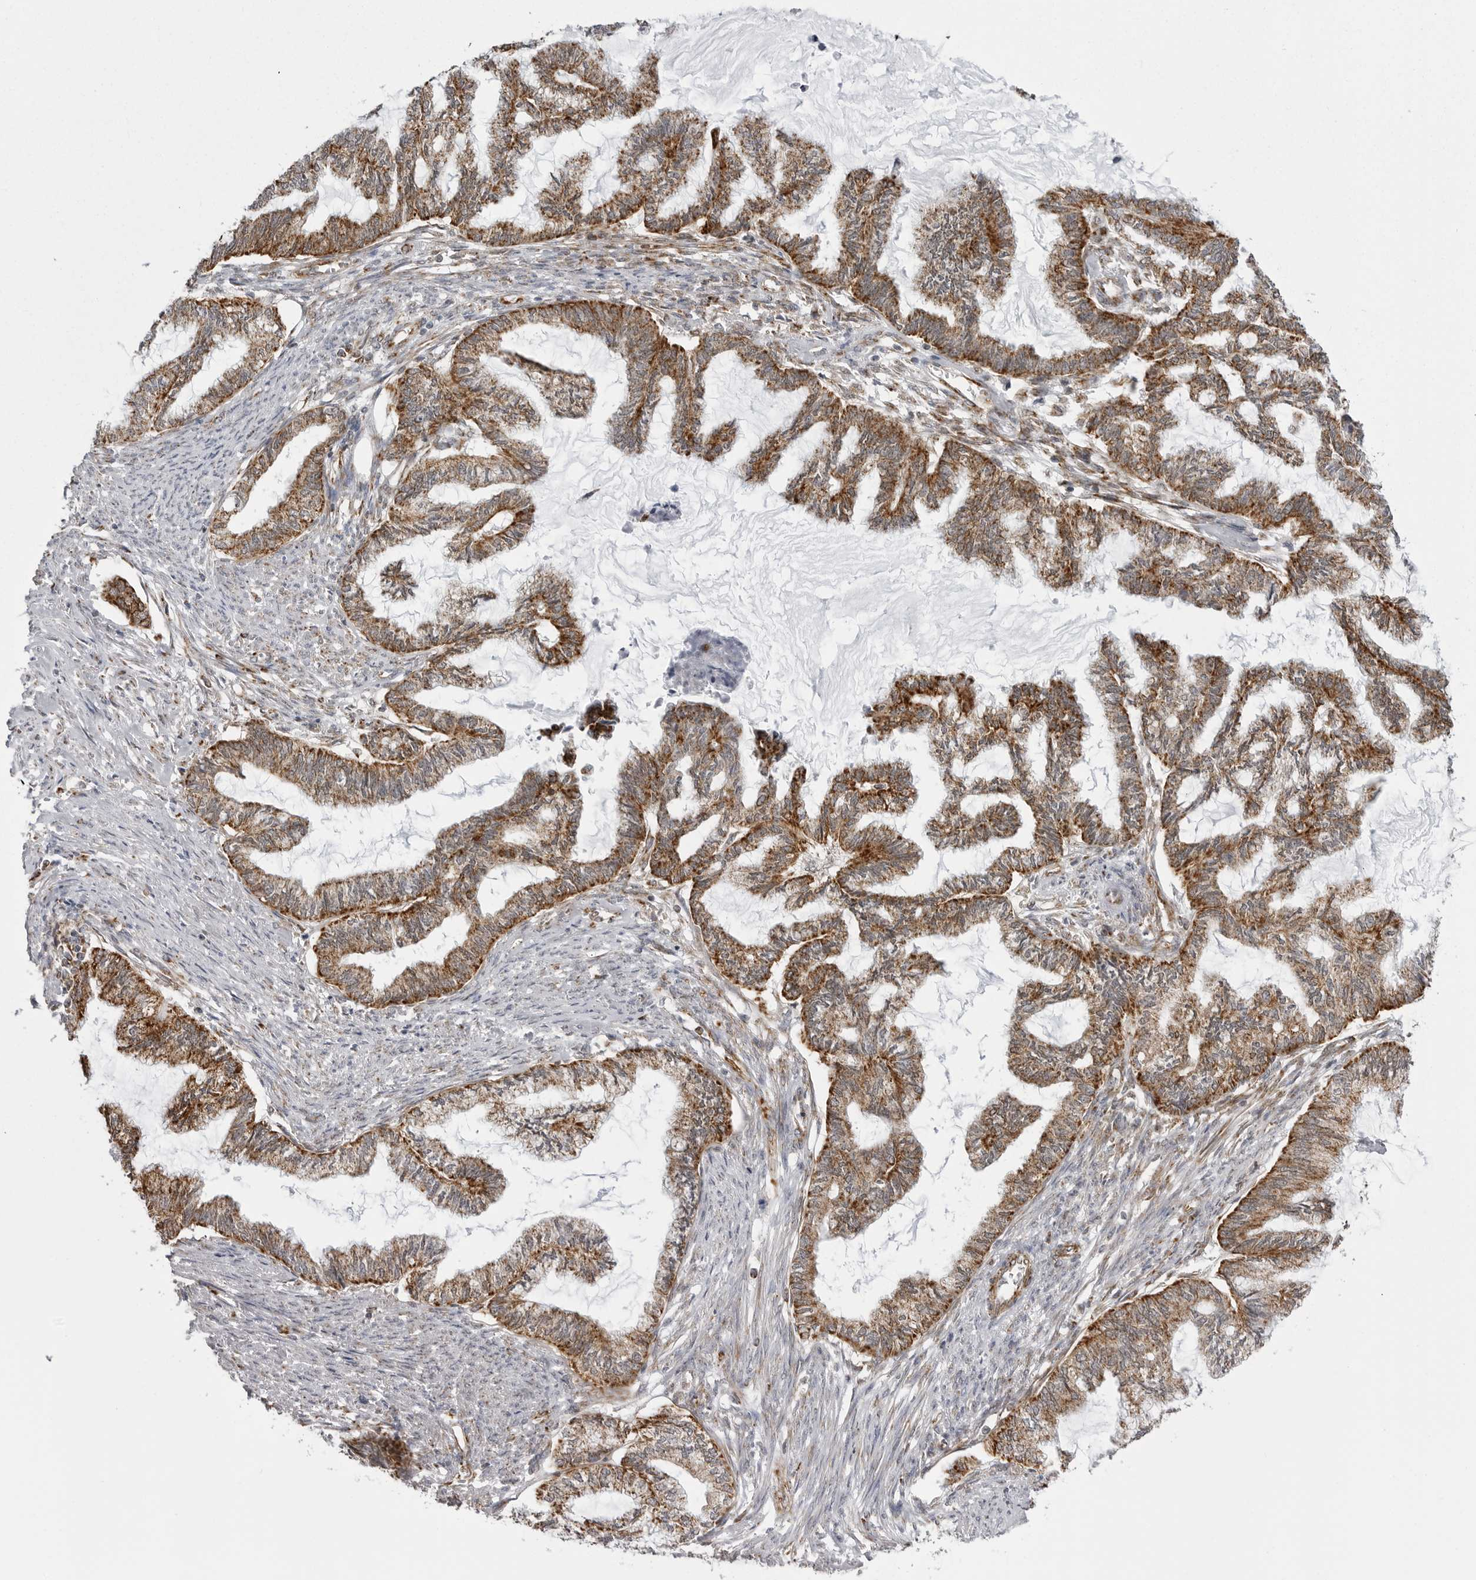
{"staining": {"intensity": "moderate", "quantity": ">75%", "location": "cytoplasmic/membranous"}, "tissue": "endometrial cancer", "cell_type": "Tumor cells", "image_type": "cancer", "snomed": [{"axis": "morphology", "description": "Adenocarcinoma, NOS"}, {"axis": "topography", "description": "Endometrium"}], "caption": "This is a micrograph of immunohistochemistry (IHC) staining of endometrial adenocarcinoma, which shows moderate expression in the cytoplasmic/membranous of tumor cells.", "gene": "FH", "patient": {"sex": "female", "age": 86}}